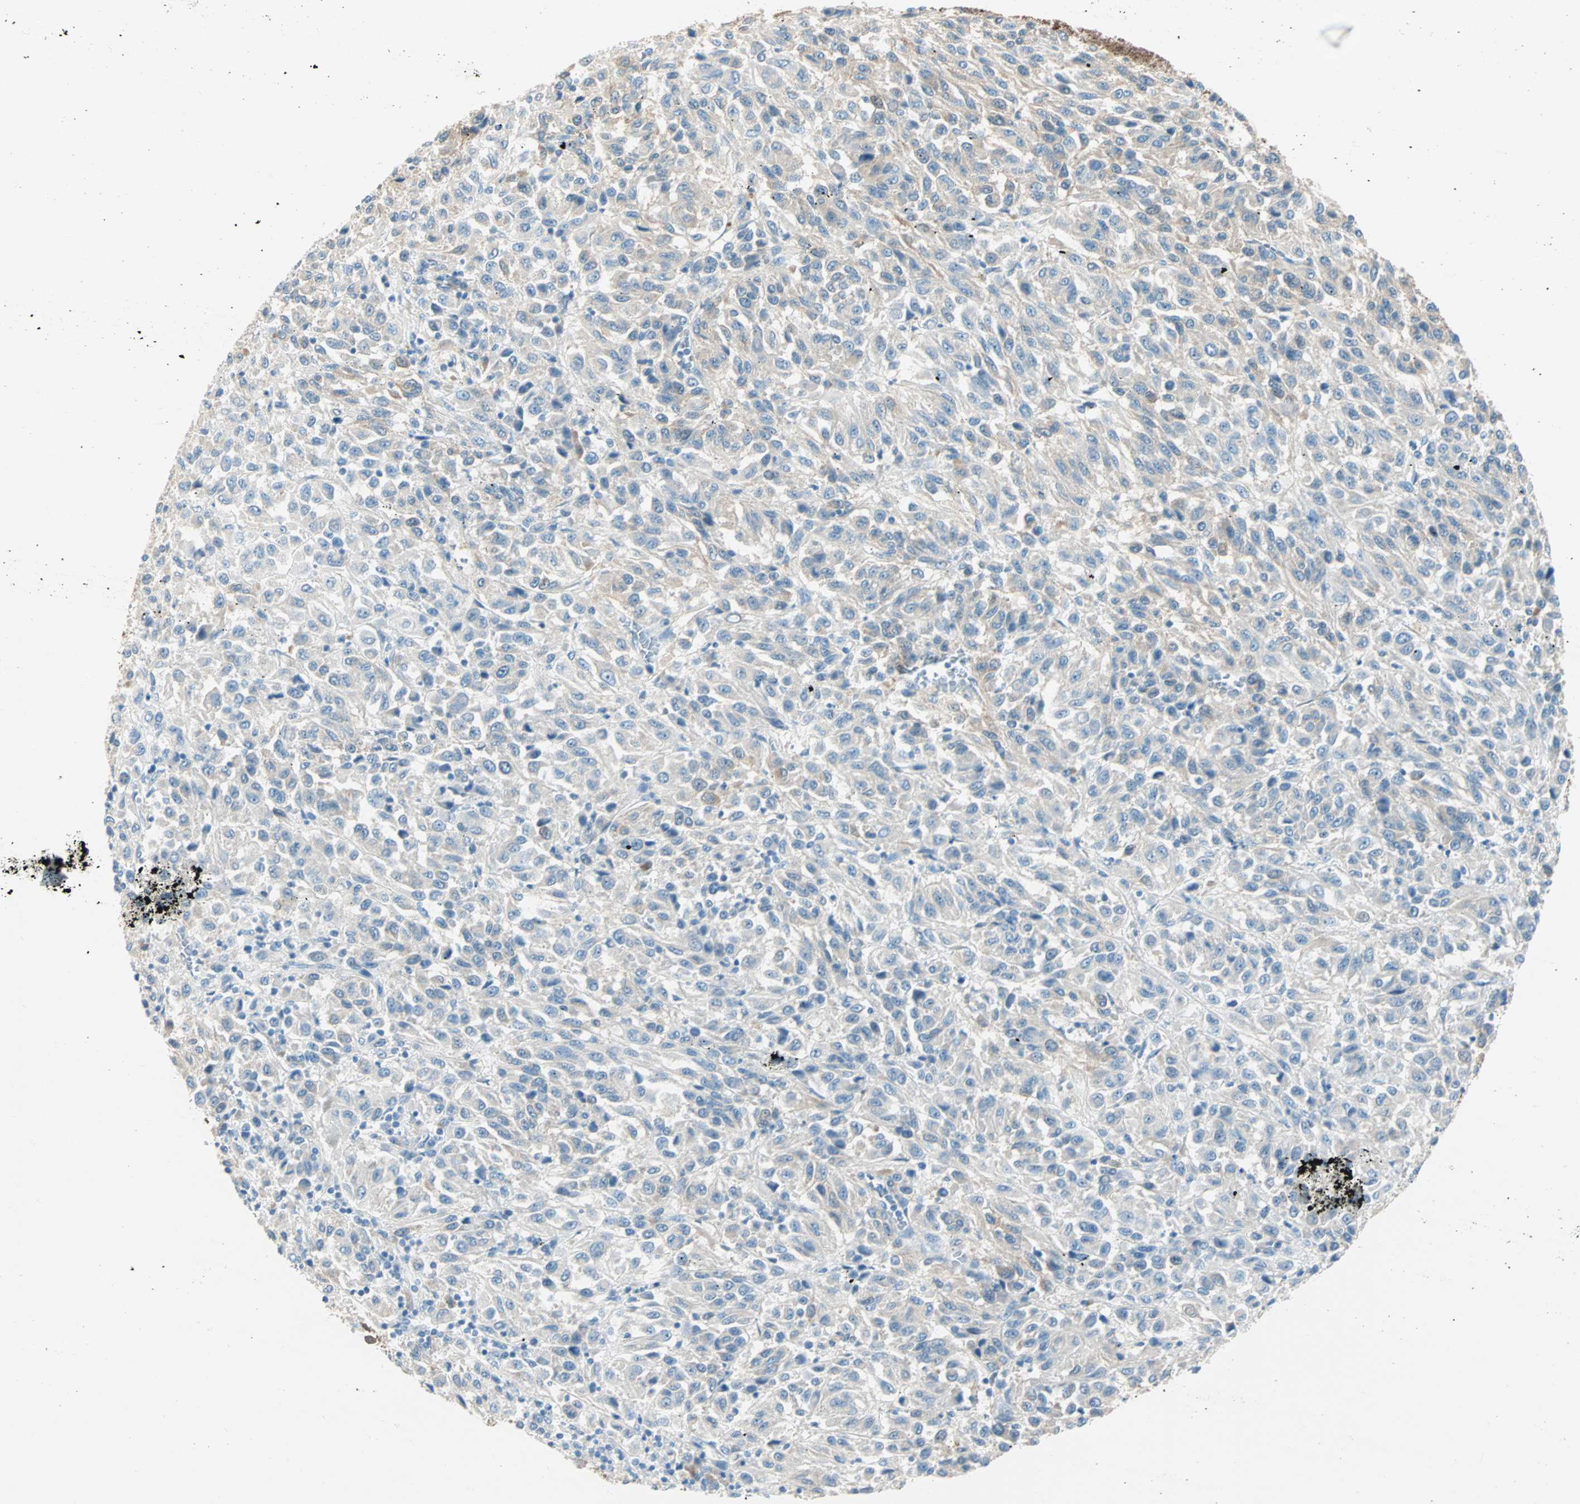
{"staining": {"intensity": "weak", "quantity": "<25%", "location": "cytoplasmic/membranous"}, "tissue": "melanoma", "cell_type": "Tumor cells", "image_type": "cancer", "snomed": [{"axis": "morphology", "description": "Malignant melanoma, Metastatic site"}, {"axis": "topography", "description": "Lung"}], "caption": "This micrograph is of melanoma stained with immunohistochemistry to label a protein in brown with the nuclei are counter-stained blue. There is no positivity in tumor cells.", "gene": "ATF6", "patient": {"sex": "male", "age": 64}}